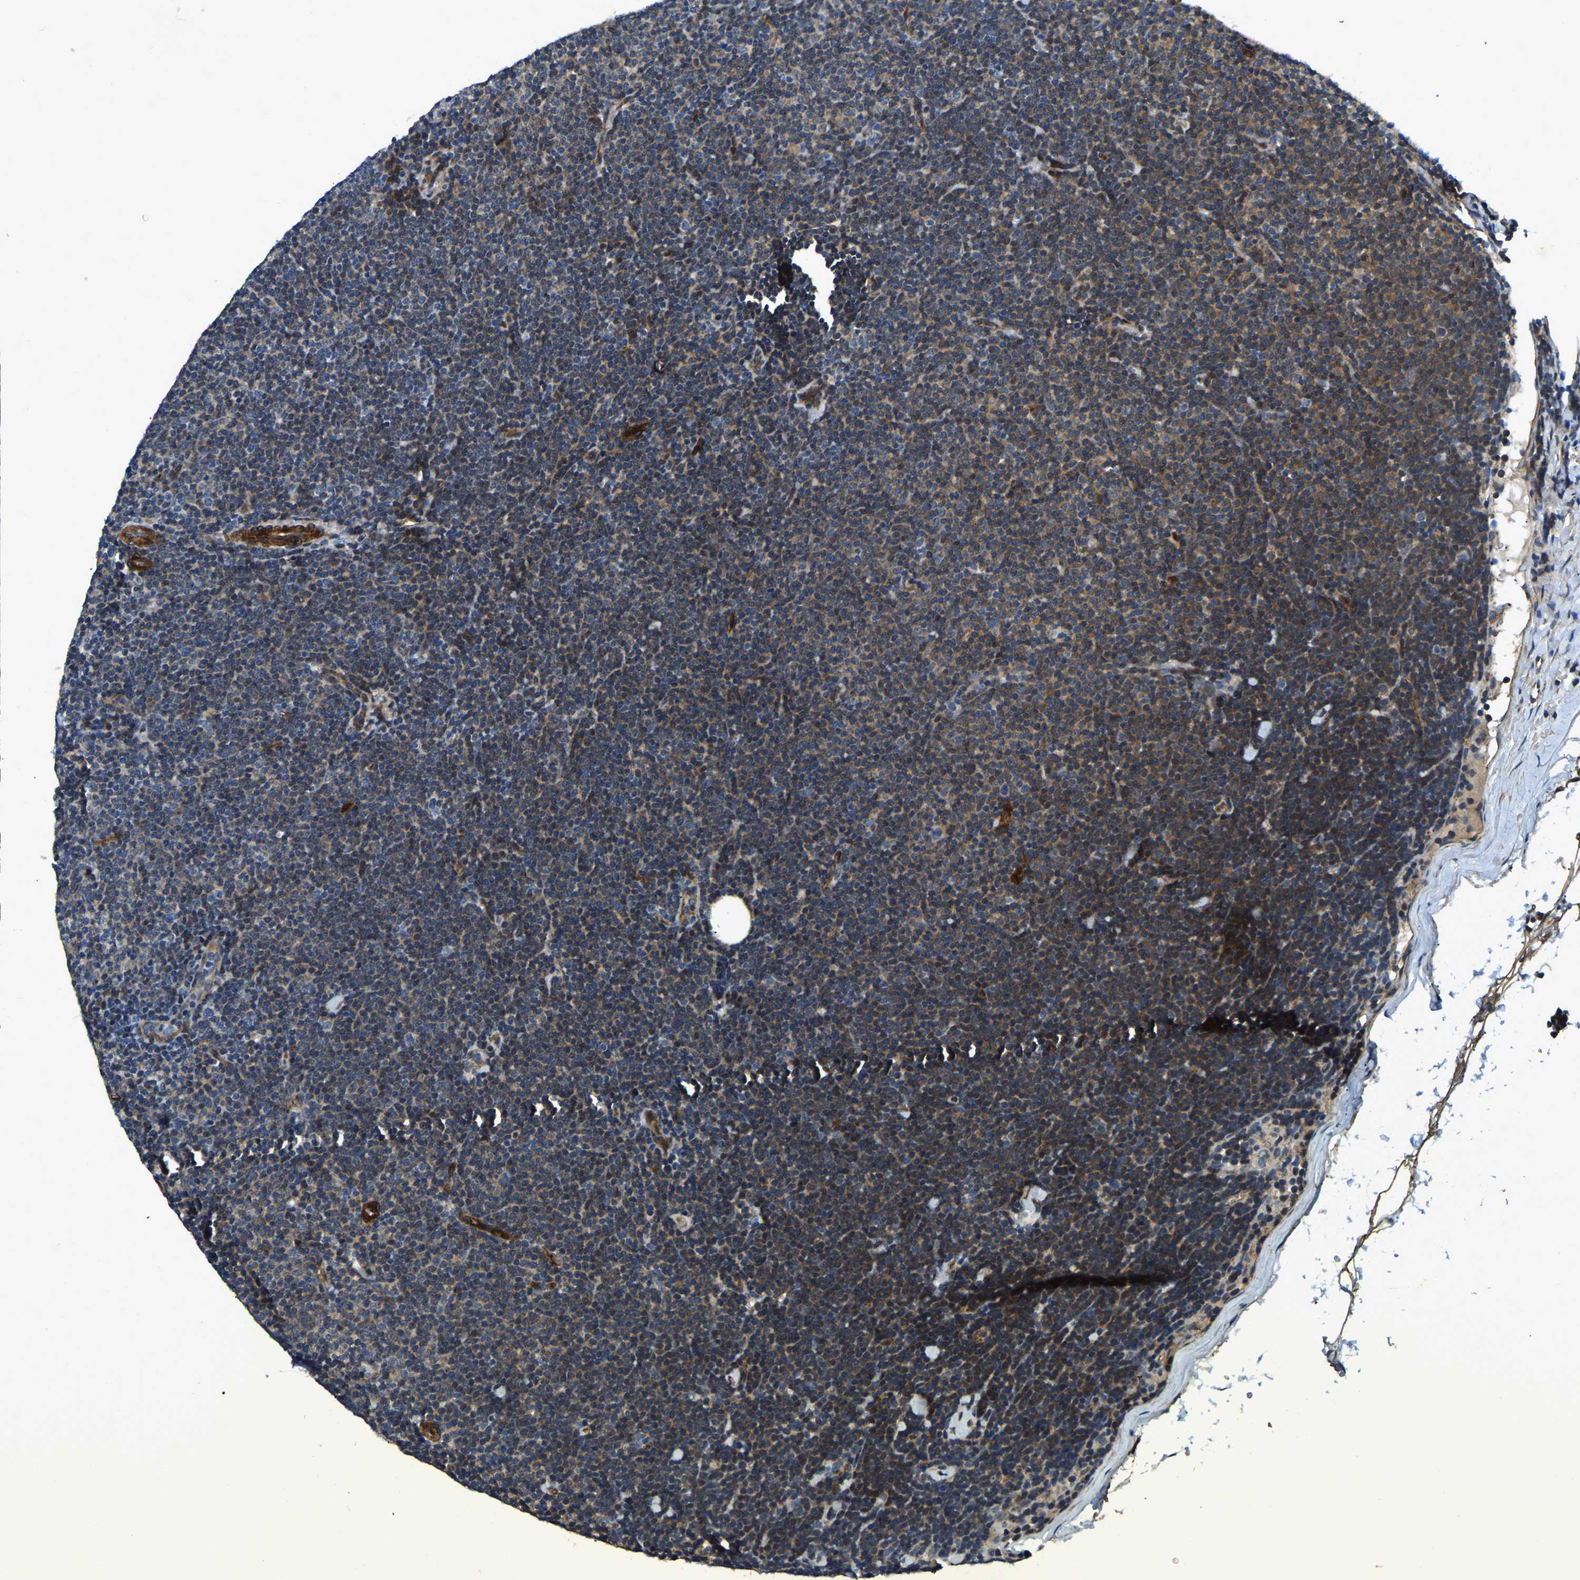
{"staining": {"intensity": "moderate", "quantity": "25%-75%", "location": "cytoplasmic/membranous"}, "tissue": "lymphoma", "cell_type": "Tumor cells", "image_type": "cancer", "snomed": [{"axis": "morphology", "description": "Malignant lymphoma, non-Hodgkin's type, Low grade"}, {"axis": "topography", "description": "Lymph node"}], "caption": "Human lymphoma stained for a protein (brown) exhibits moderate cytoplasmic/membranous positive expression in approximately 25%-75% of tumor cells.", "gene": "RNF39", "patient": {"sex": "female", "age": 53}}